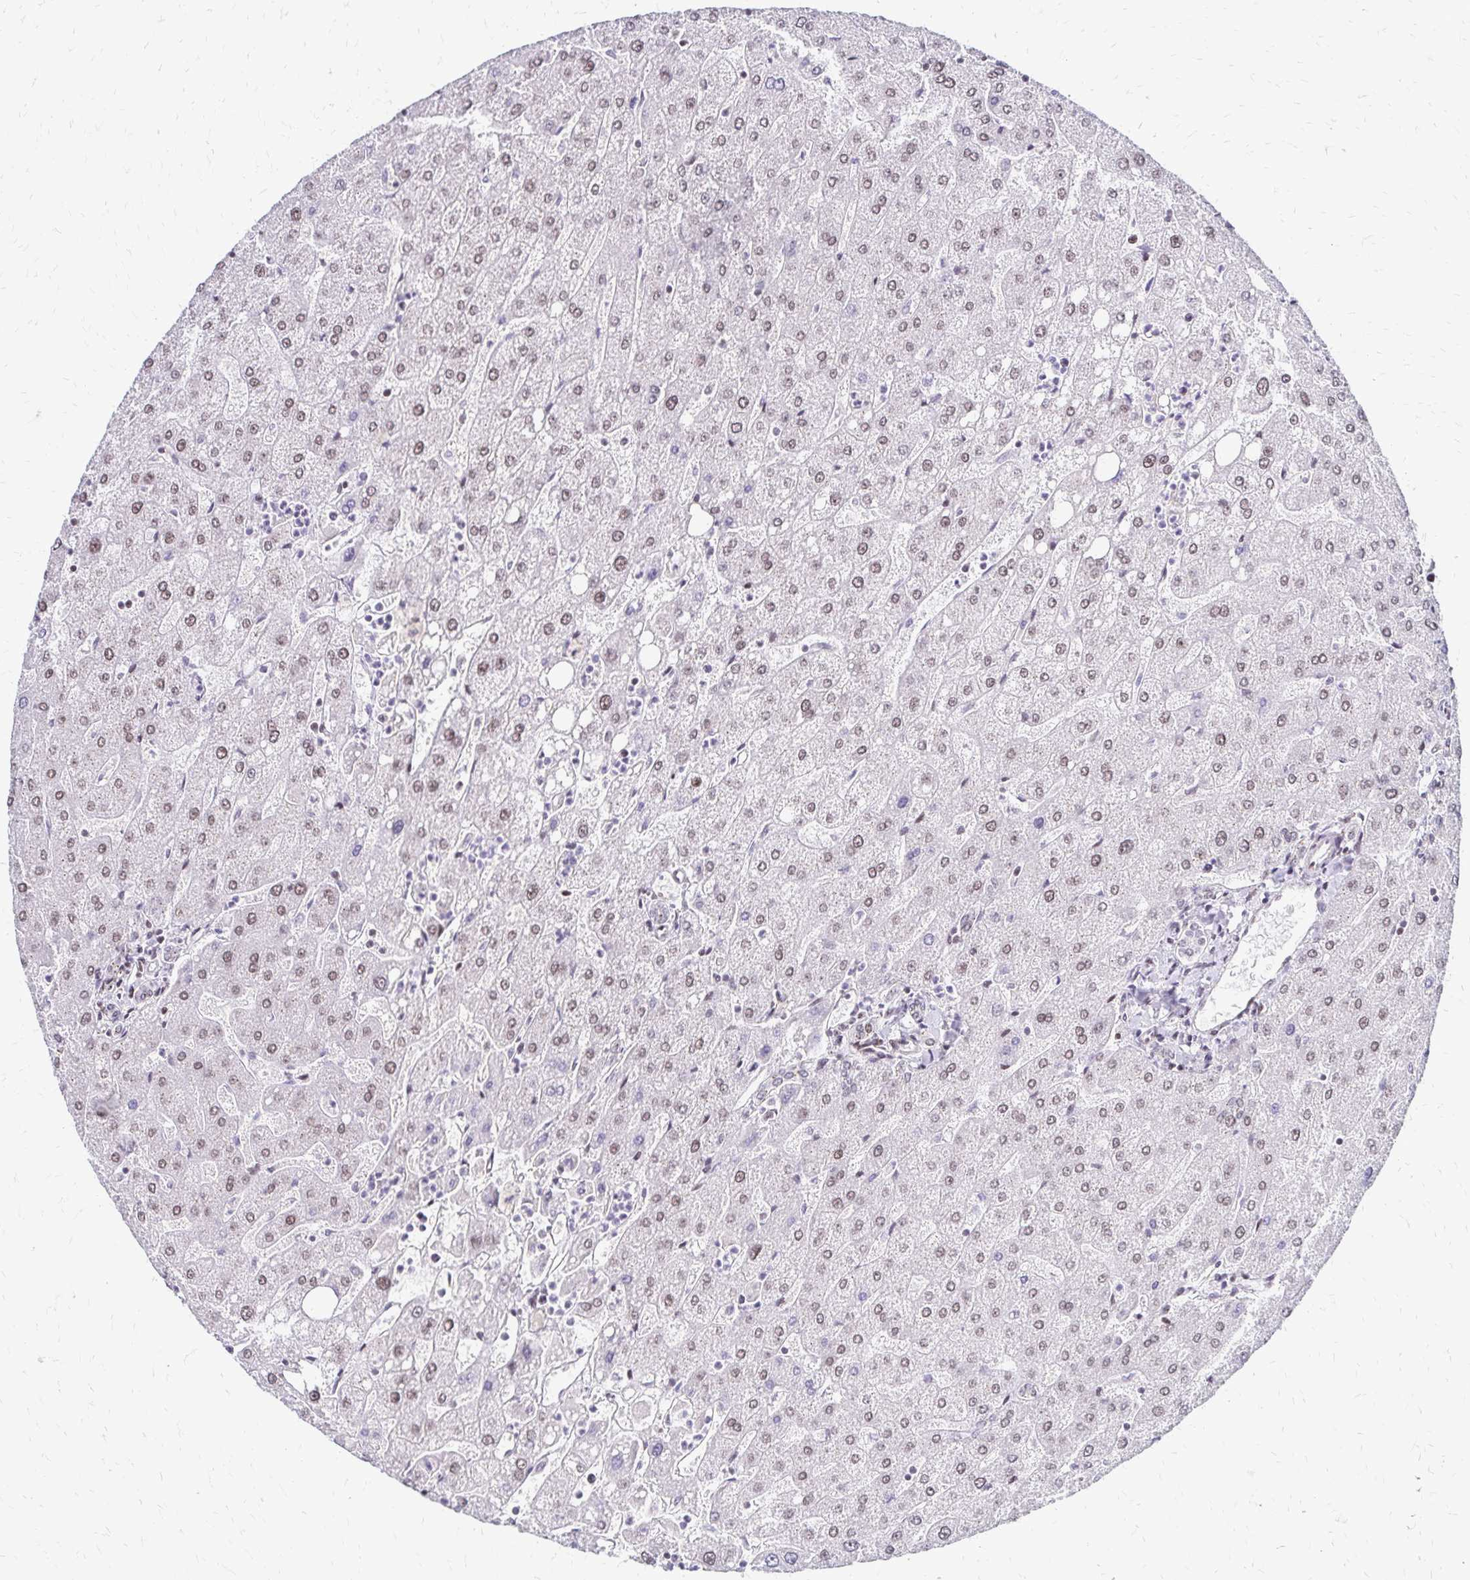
{"staining": {"intensity": "weak", "quantity": "25%-75%", "location": "nuclear"}, "tissue": "liver", "cell_type": "Cholangiocytes", "image_type": "normal", "snomed": [{"axis": "morphology", "description": "Normal tissue, NOS"}, {"axis": "topography", "description": "Liver"}], "caption": "Immunohistochemistry (IHC) photomicrograph of unremarkable human liver stained for a protein (brown), which shows low levels of weak nuclear staining in approximately 25%-75% of cholangiocytes.", "gene": "TOB1", "patient": {"sex": "male", "age": 67}}